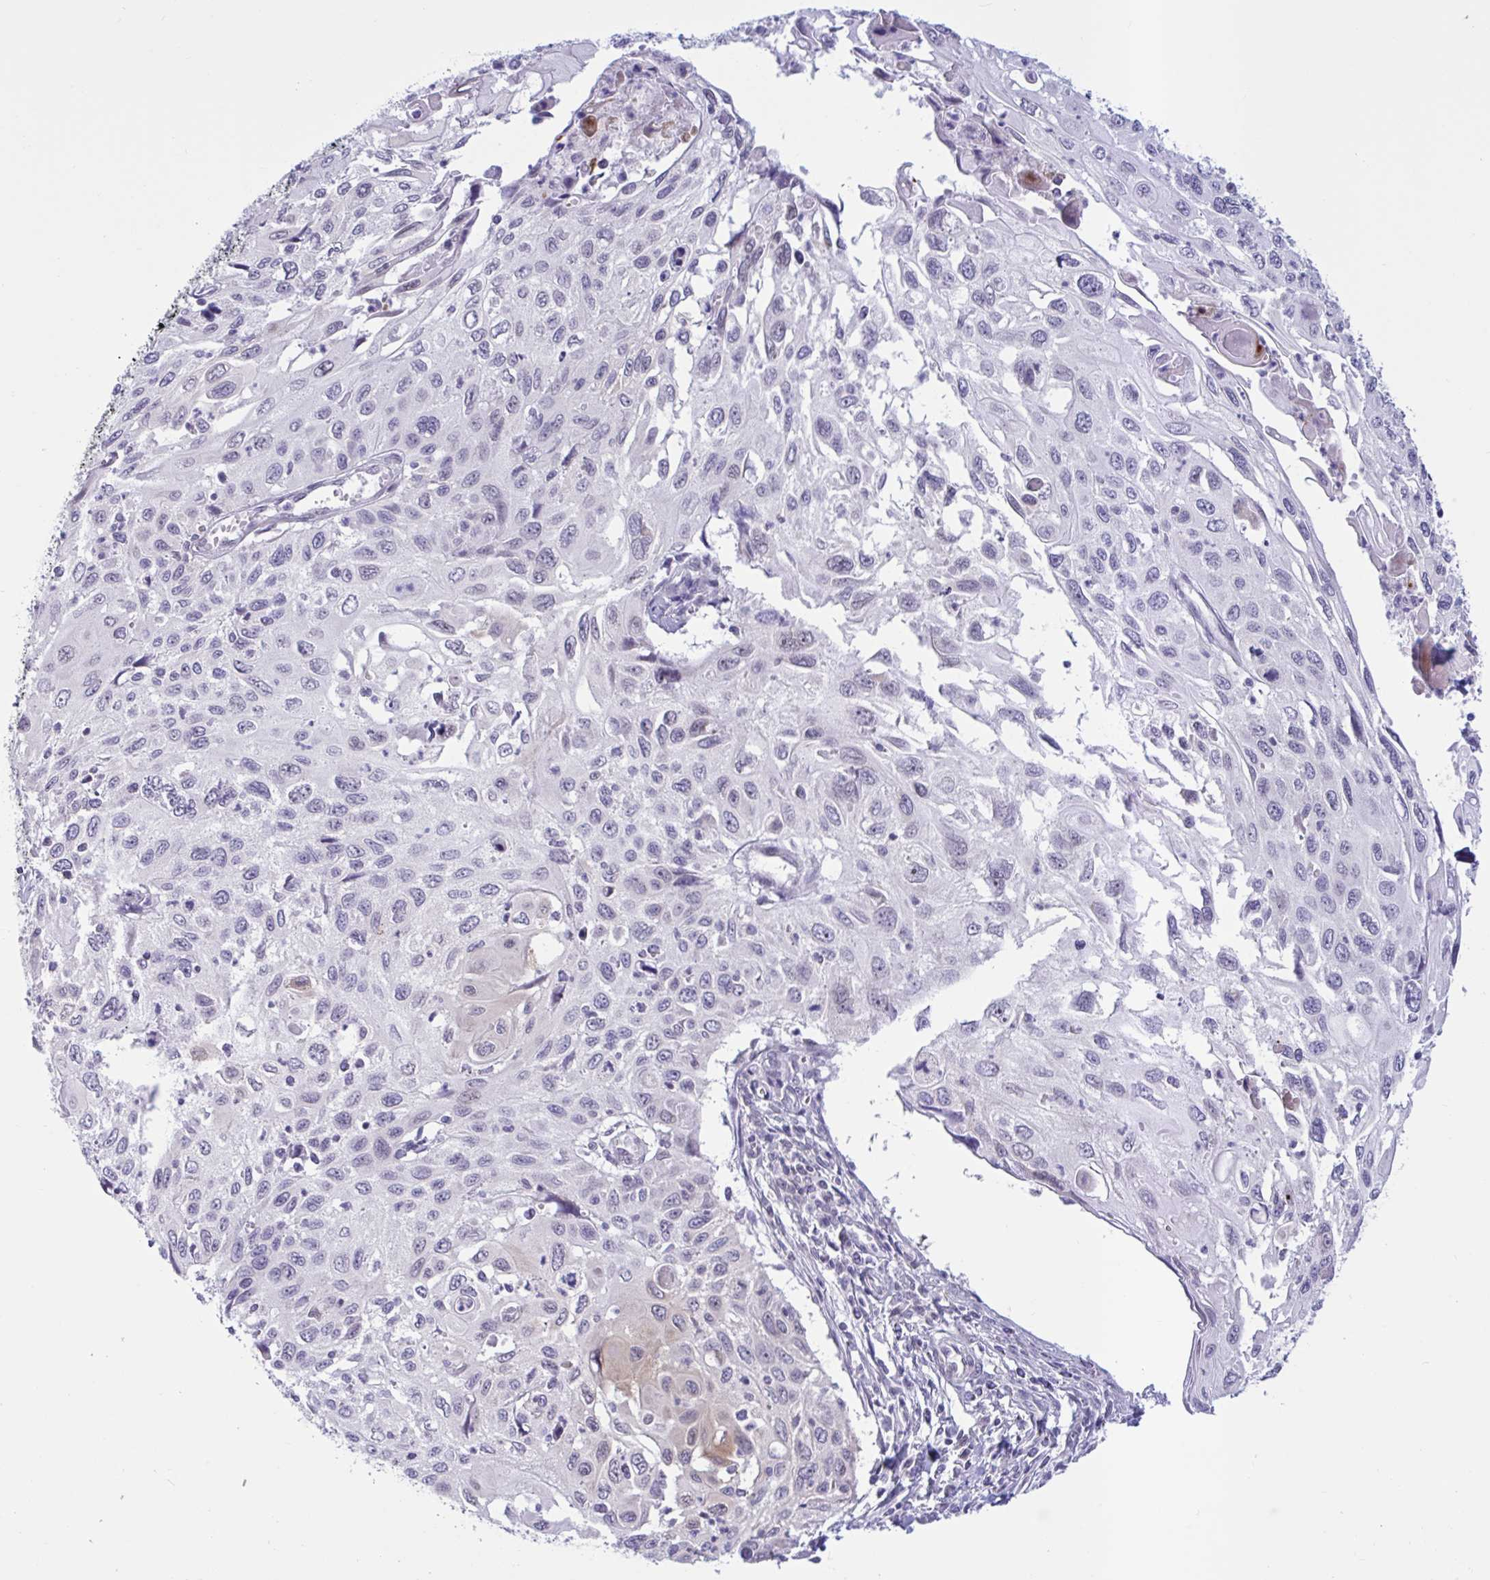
{"staining": {"intensity": "weak", "quantity": "<25%", "location": "nuclear"}, "tissue": "cervical cancer", "cell_type": "Tumor cells", "image_type": "cancer", "snomed": [{"axis": "morphology", "description": "Squamous cell carcinoma, NOS"}, {"axis": "topography", "description": "Cervix"}], "caption": "An immunohistochemistry micrograph of cervical cancer (squamous cell carcinoma) is shown. There is no staining in tumor cells of cervical cancer (squamous cell carcinoma).", "gene": "DOCK11", "patient": {"sex": "female", "age": 70}}